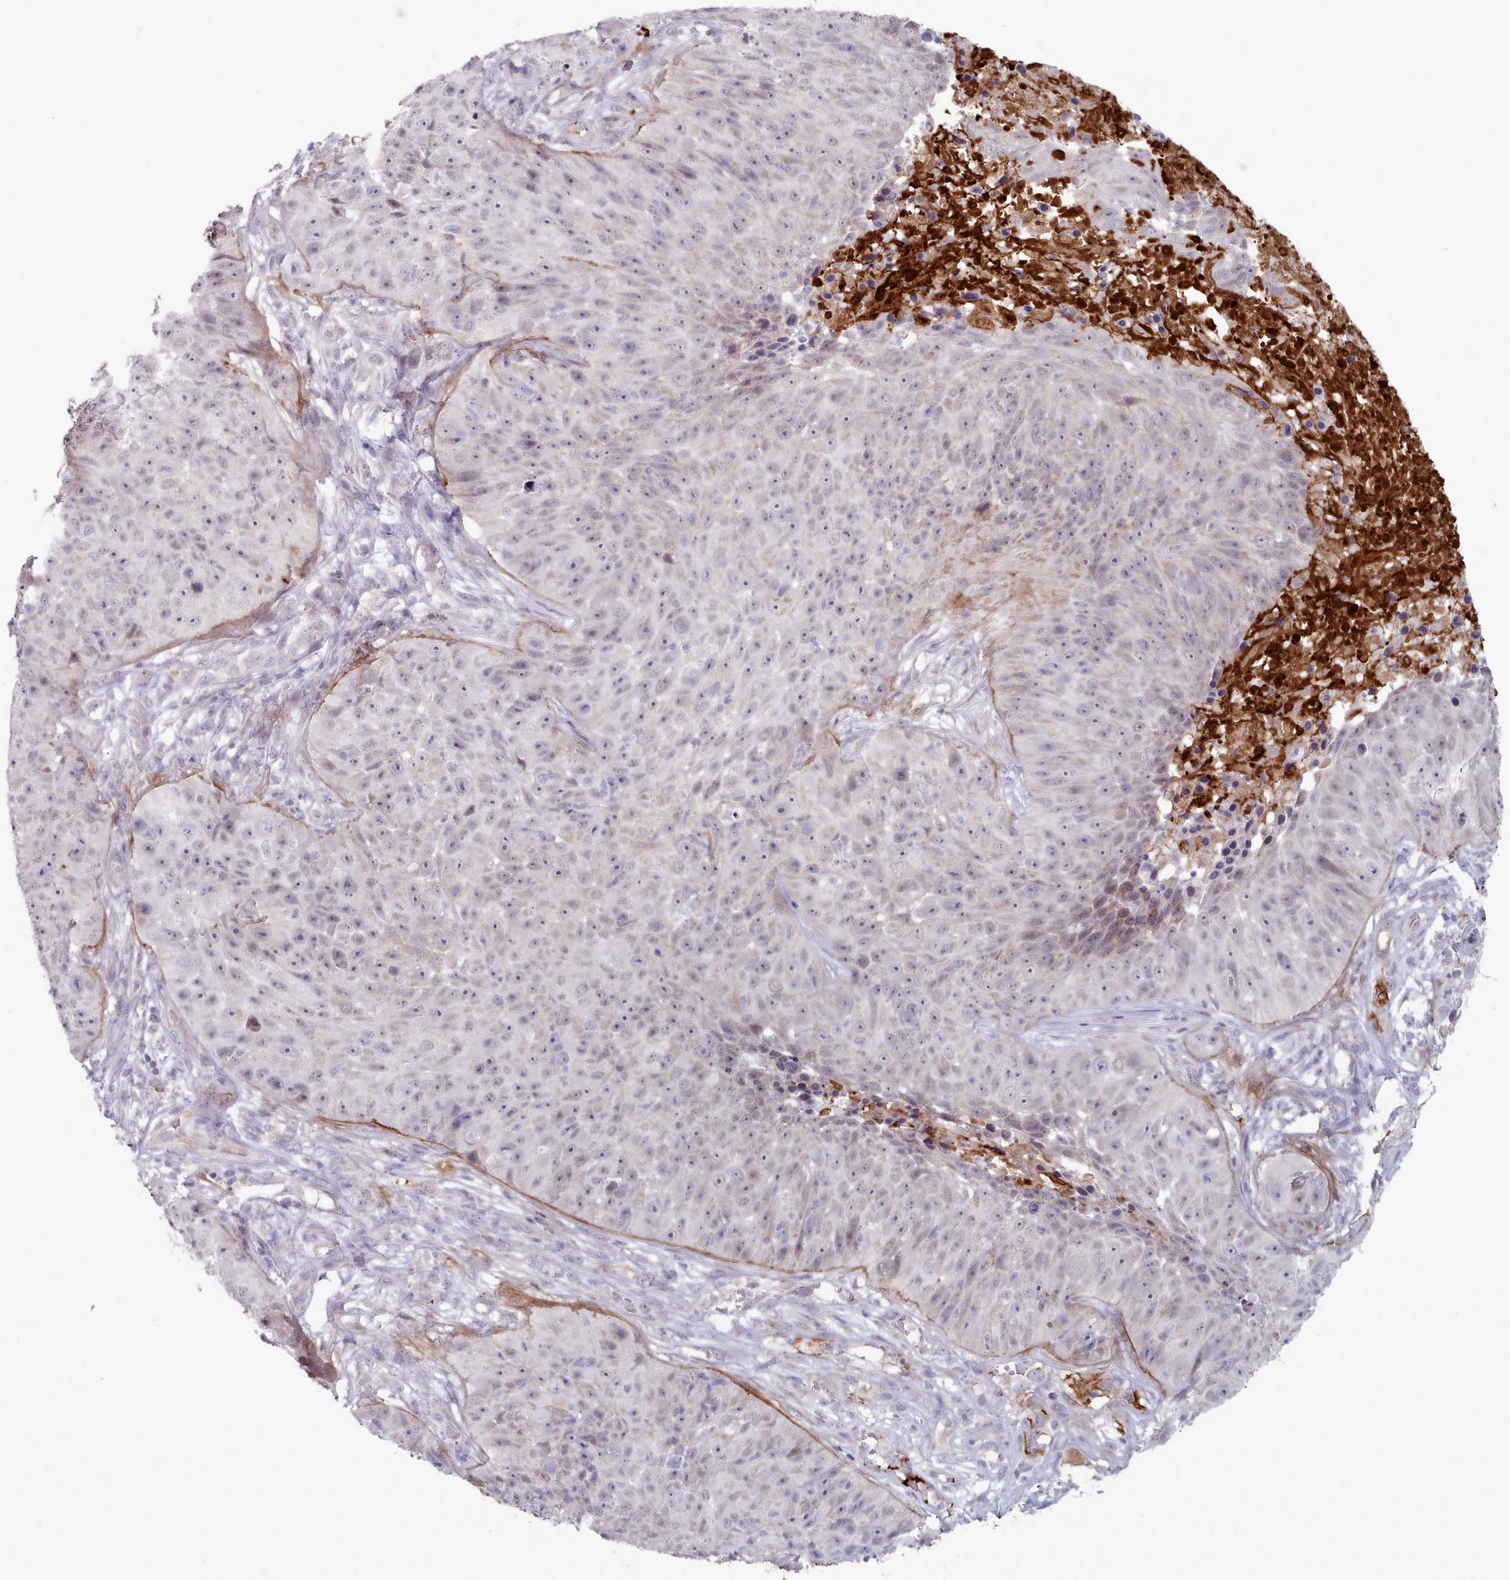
{"staining": {"intensity": "negative", "quantity": "none", "location": "none"}, "tissue": "skin cancer", "cell_type": "Tumor cells", "image_type": "cancer", "snomed": [{"axis": "morphology", "description": "Squamous cell carcinoma, NOS"}, {"axis": "topography", "description": "Skin"}], "caption": "Tumor cells are negative for protein expression in human skin squamous cell carcinoma.", "gene": "TRARG1", "patient": {"sex": "female", "age": 87}}